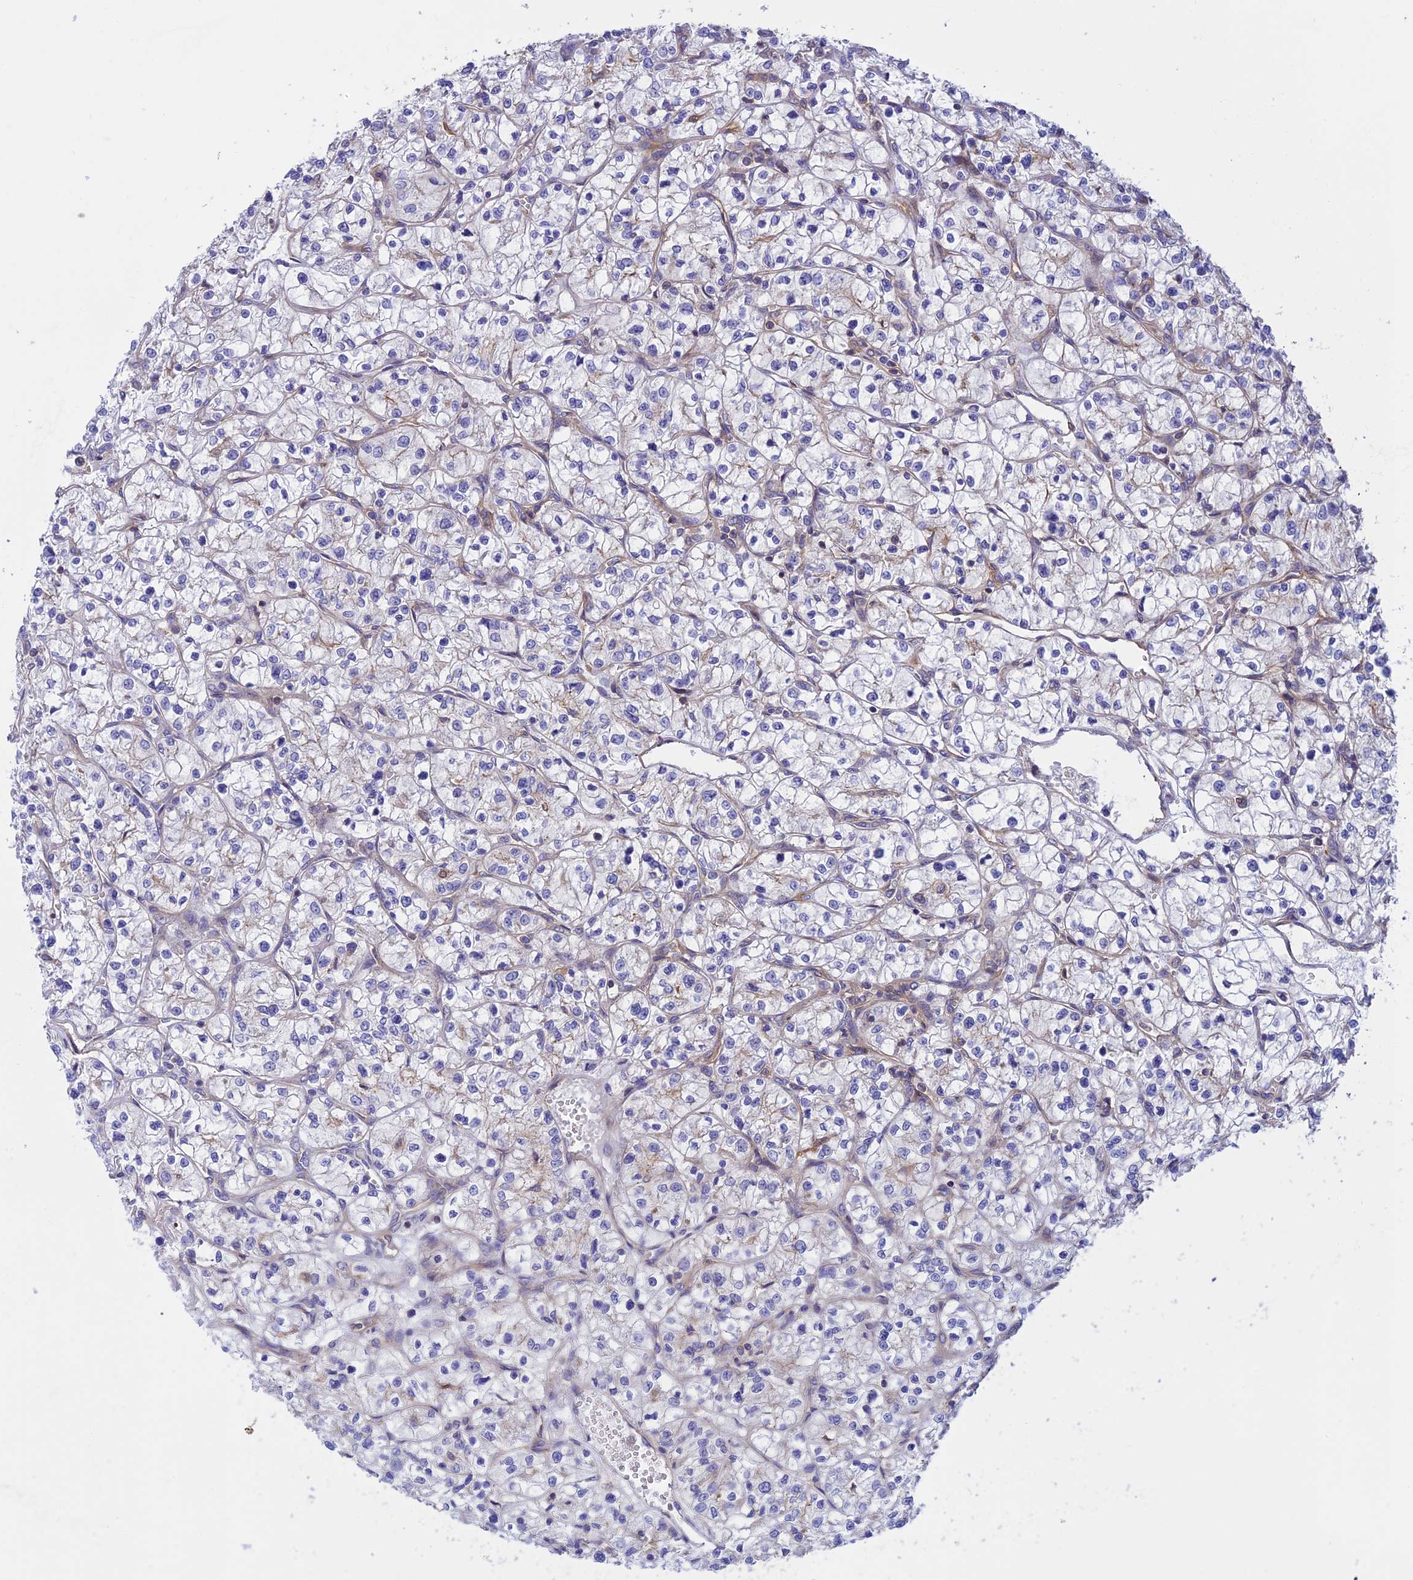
{"staining": {"intensity": "negative", "quantity": "none", "location": "none"}, "tissue": "renal cancer", "cell_type": "Tumor cells", "image_type": "cancer", "snomed": [{"axis": "morphology", "description": "Adenocarcinoma, NOS"}, {"axis": "topography", "description": "Kidney"}], "caption": "Micrograph shows no protein staining in tumor cells of renal cancer (adenocarcinoma) tissue. Nuclei are stained in blue.", "gene": "PPP1R12C", "patient": {"sex": "female", "age": 64}}